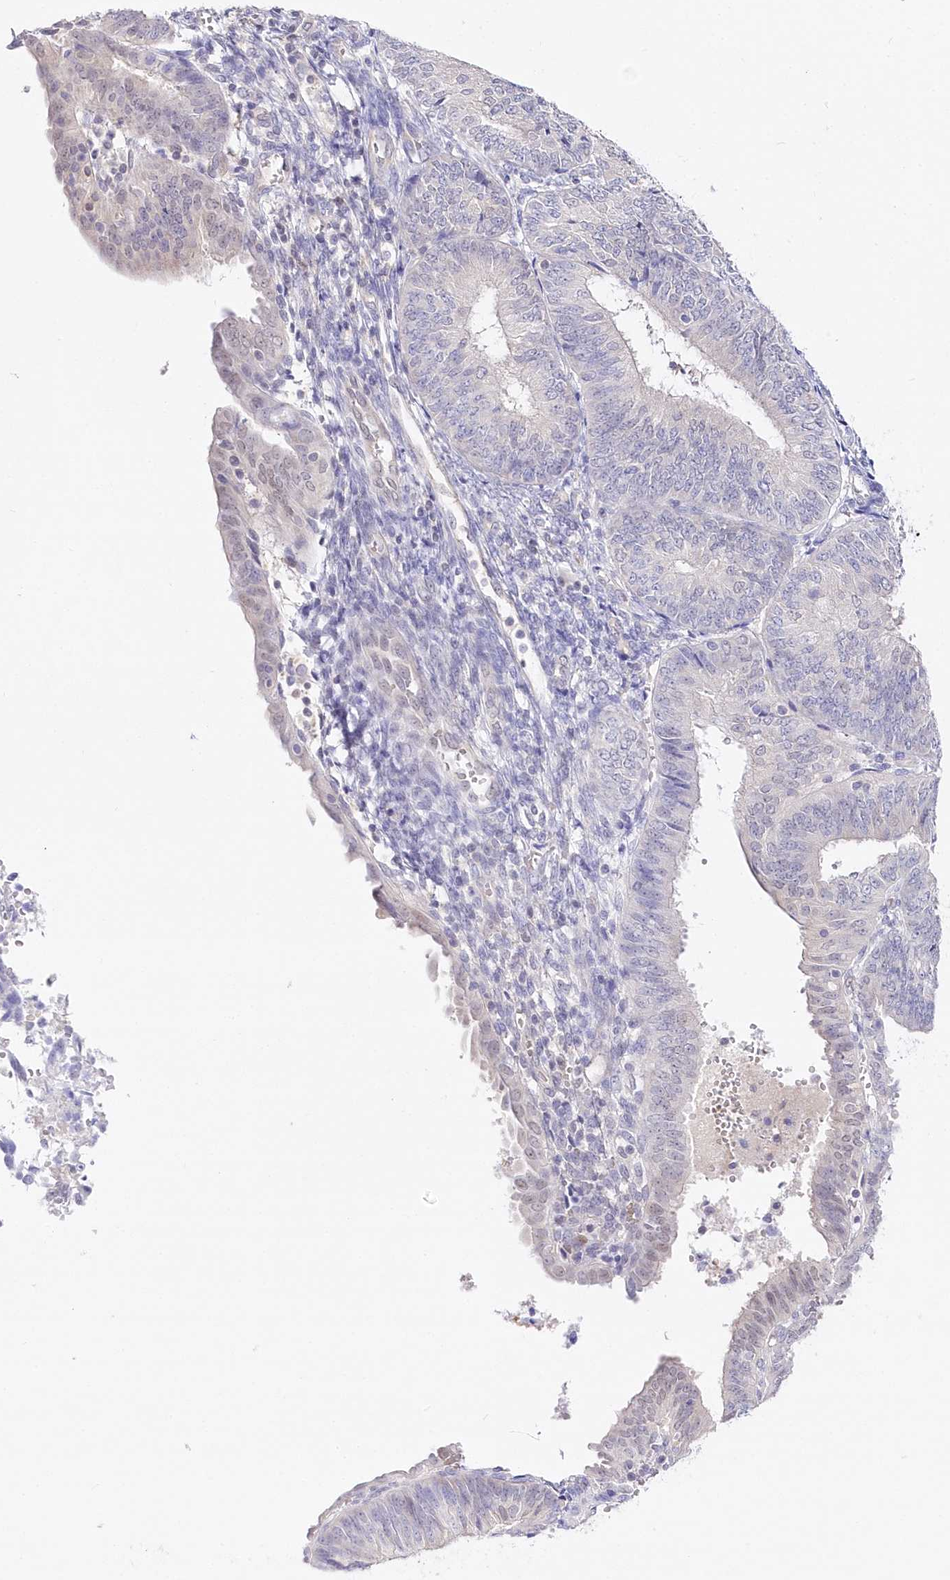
{"staining": {"intensity": "negative", "quantity": "none", "location": "none"}, "tissue": "endometrial cancer", "cell_type": "Tumor cells", "image_type": "cancer", "snomed": [{"axis": "morphology", "description": "Adenocarcinoma, NOS"}, {"axis": "topography", "description": "Endometrium"}], "caption": "There is no significant staining in tumor cells of endometrial cancer.", "gene": "UBA6", "patient": {"sex": "female", "age": 58}}